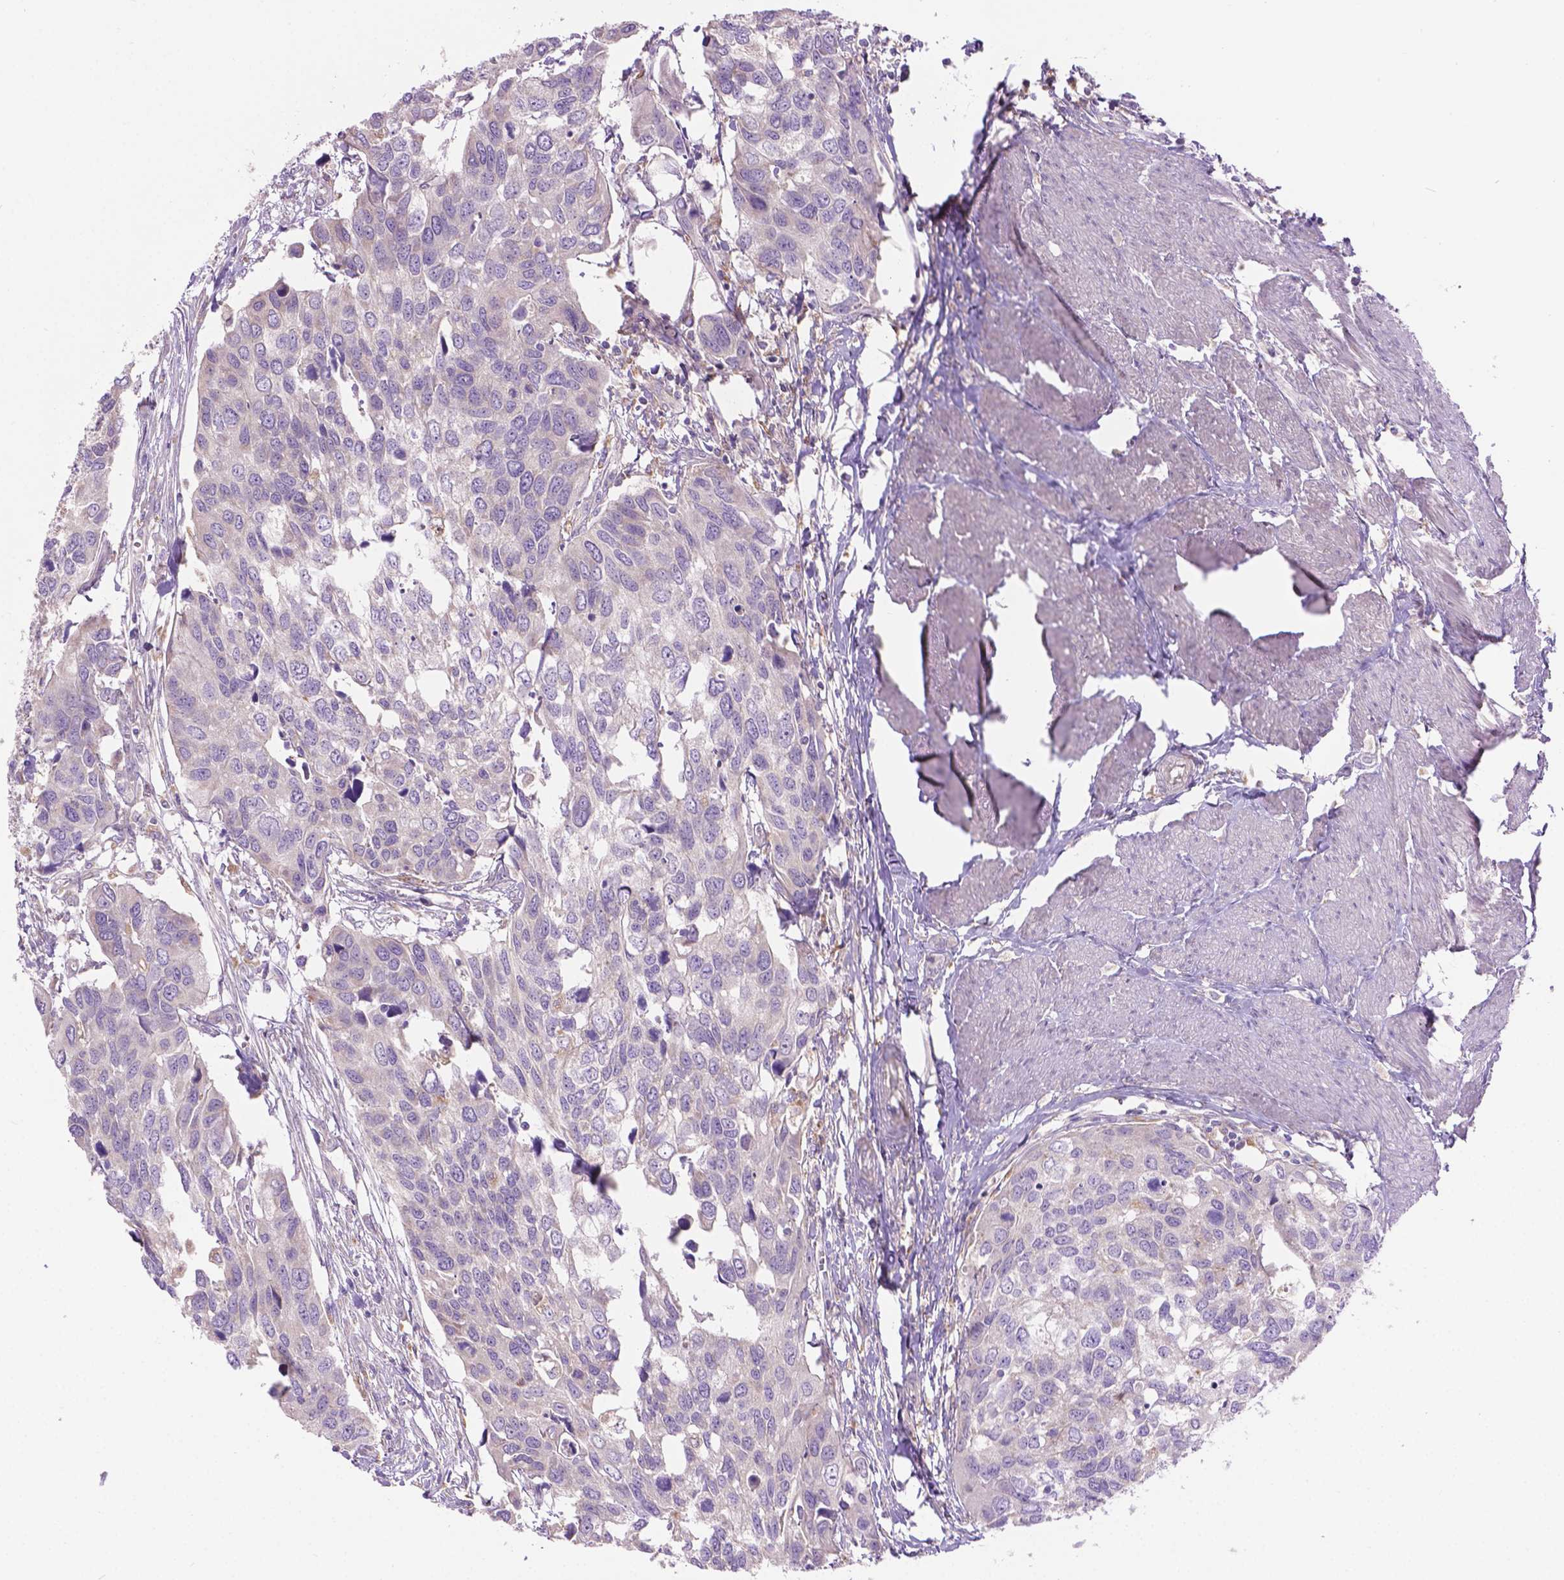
{"staining": {"intensity": "negative", "quantity": "none", "location": "none"}, "tissue": "urothelial cancer", "cell_type": "Tumor cells", "image_type": "cancer", "snomed": [{"axis": "morphology", "description": "Urothelial carcinoma, High grade"}, {"axis": "topography", "description": "Urinary bladder"}], "caption": "This photomicrograph is of urothelial cancer stained with immunohistochemistry (IHC) to label a protein in brown with the nuclei are counter-stained blue. There is no expression in tumor cells.", "gene": "CDH7", "patient": {"sex": "male", "age": 60}}